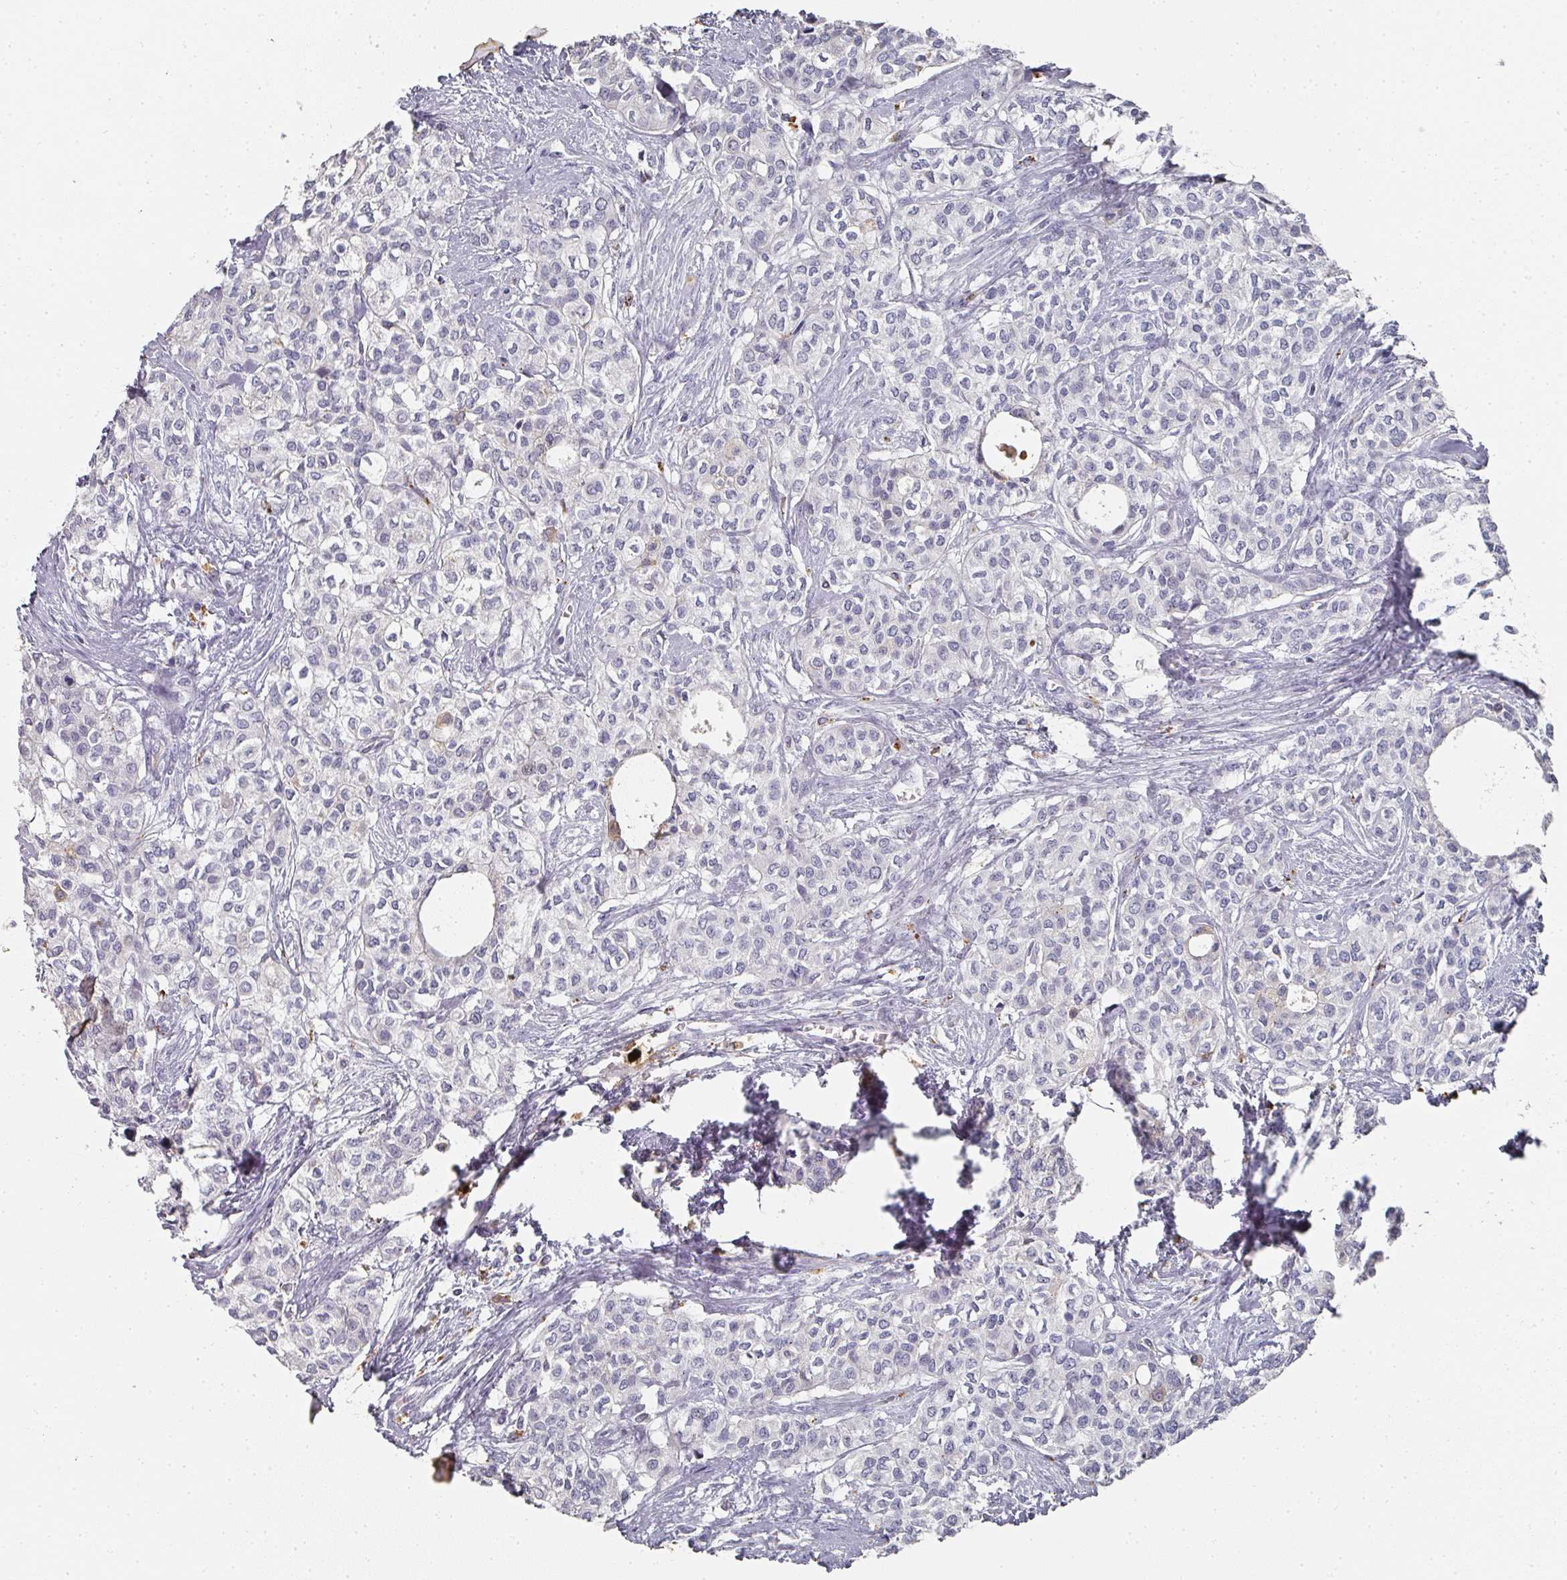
{"staining": {"intensity": "negative", "quantity": "none", "location": "none"}, "tissue": "head and neck cancer", "cell_type": "Tumor cells", "image_type": "cancer", "snomed": [{"axis": "morphology", "description": "Adenocarcinoma, NOS"}, {"axis": "topography", "description": "Head-Neck"}], "caption": "A high-resolution micrograph shows IHC staining of head and neck cancer, which demonstrates no significant positivity in tumor cells.", "gene": "CAMP", "patient": {"sex": "male", "age": 81}}